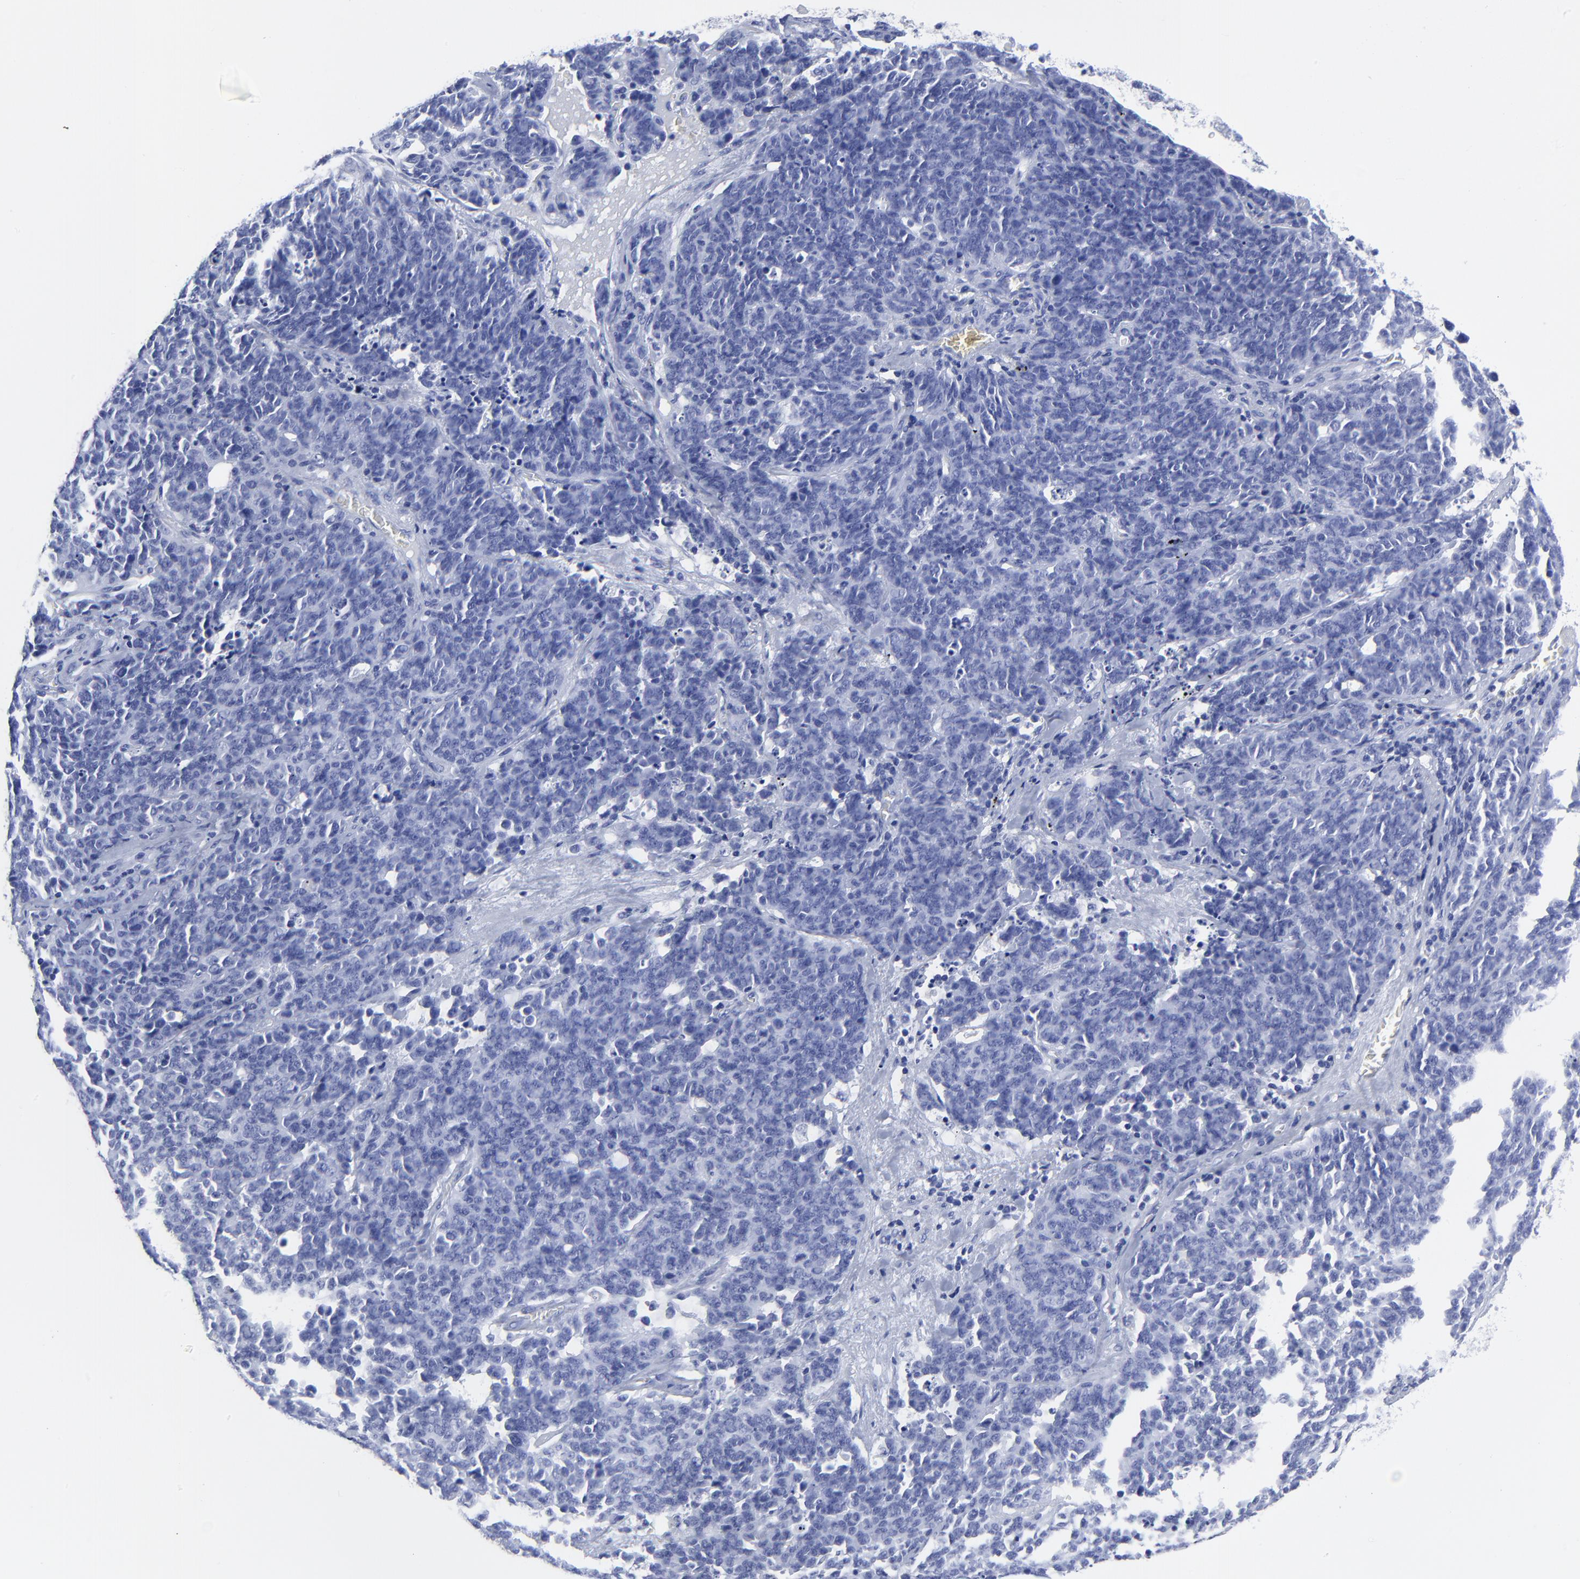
{"staining": {"intensity": "negative", "quantity": "none", "location": "none"}, "tissue": "lung cancer", "cell_type": "Tumor cells", "image_type": "cancer", "snomed": [{"axis": "morphology", "description": "Neoplasm, malignant, NOS"}, {"axis": "topography", "description": "Lung"}], "caption": "The histopathology image reveals no staining of tumor cells in lung malignant neoplasm.", "gene": "DCN", "patient": {"sex": "female", "age": 58}}